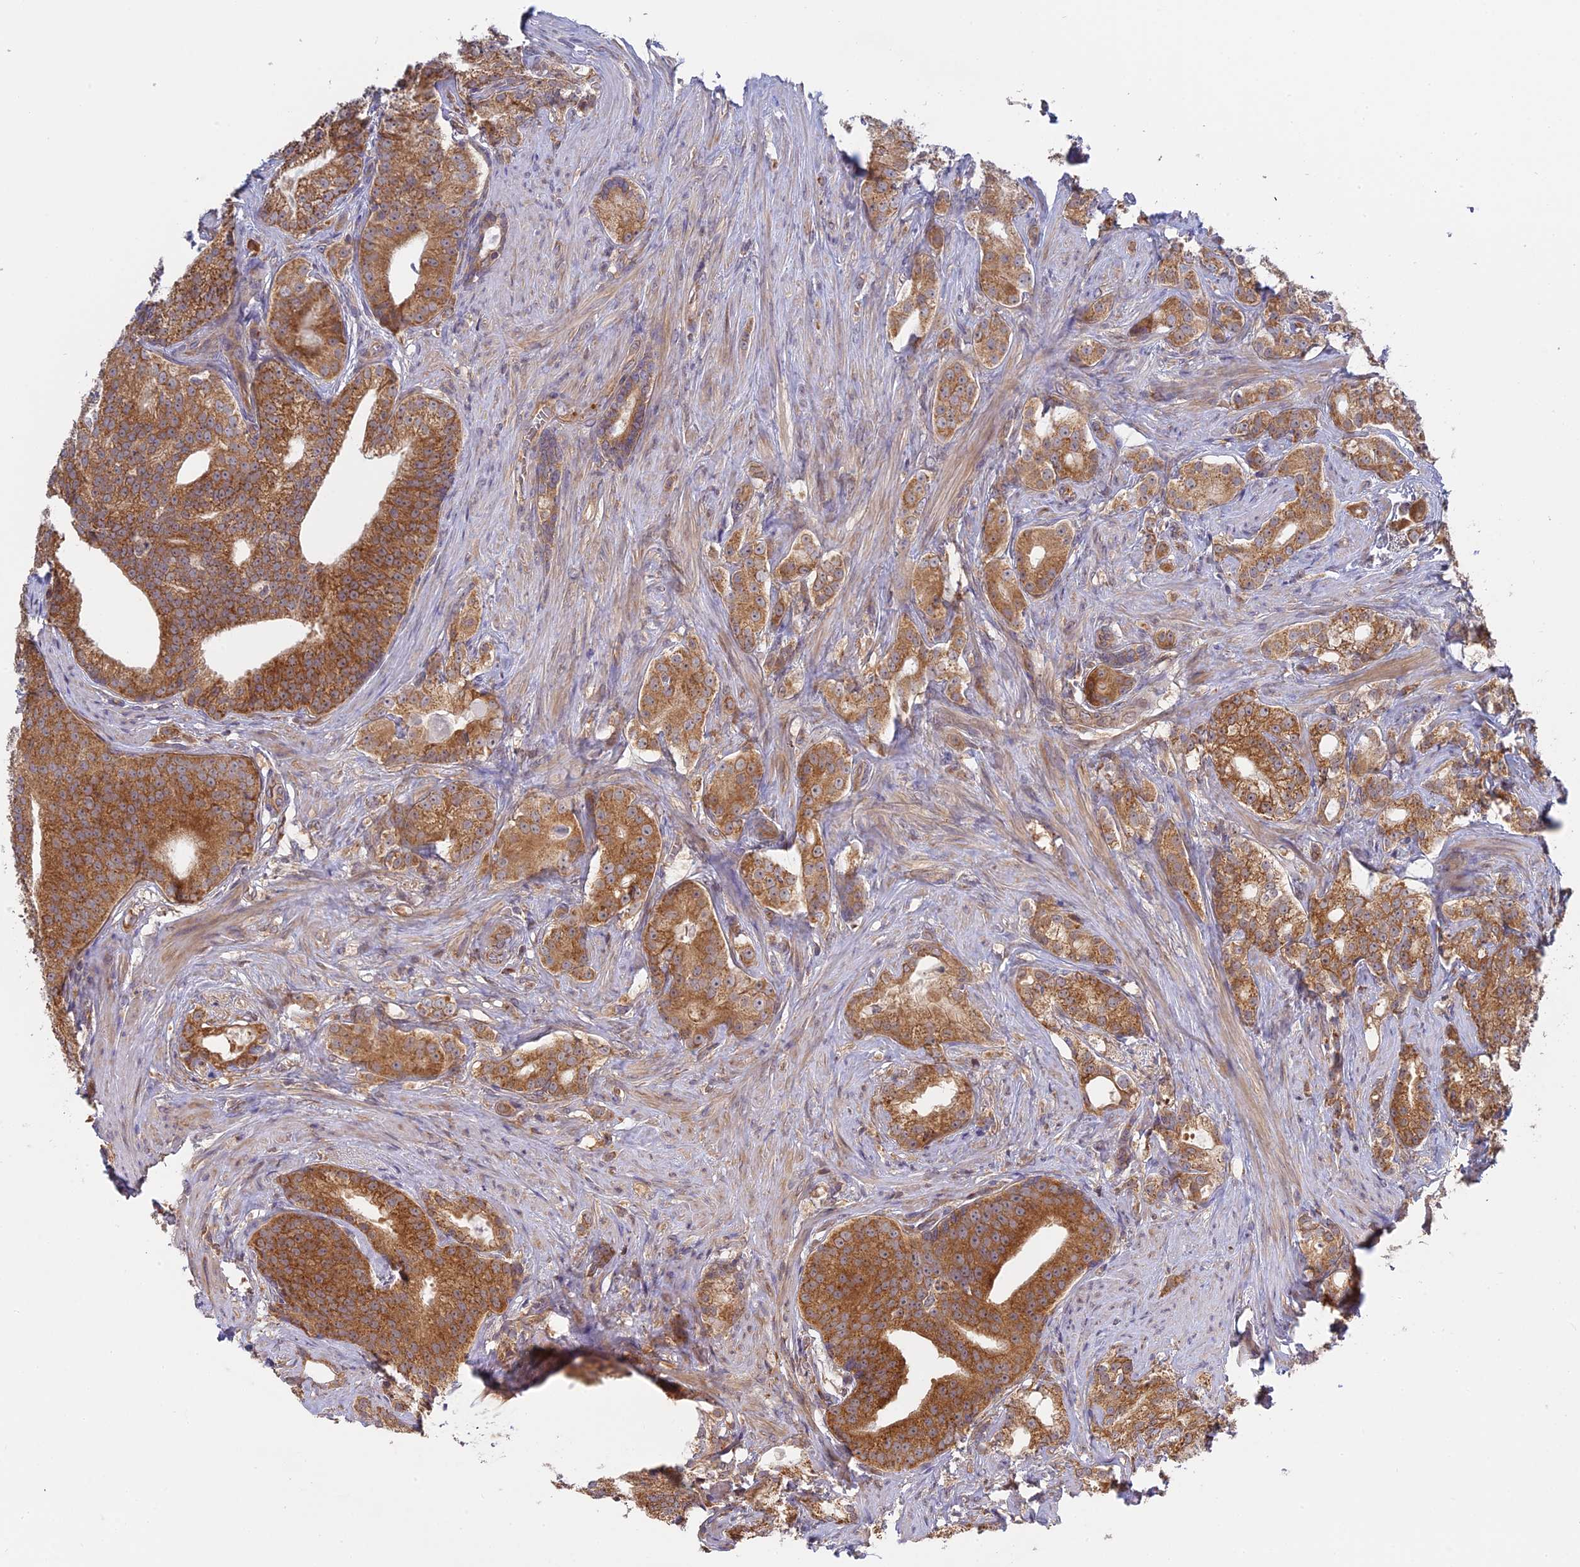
{"staining": {"intensity": "moderate", "quantity": ">75%", "location": "cytoplasmic/membranous"}, "tissue": "prostate cancer", "cell_type": "Tumor cells", "image_type": "cancer", "snomed": [{"axis": "morphology", "description": "Adenocarcinoma, Low grade"}, {"axis": "topography", "description": "Prostate"}], "caption": "This is an image of immunohistochemistry (IHC) staining of prostate adenocarcinoma (low-grade), which shows moderate positivity in the cytoplasmic/membranous of tumor cells.", "gene": "IL21R", "patient": {"sex": "male", "age": 71}}